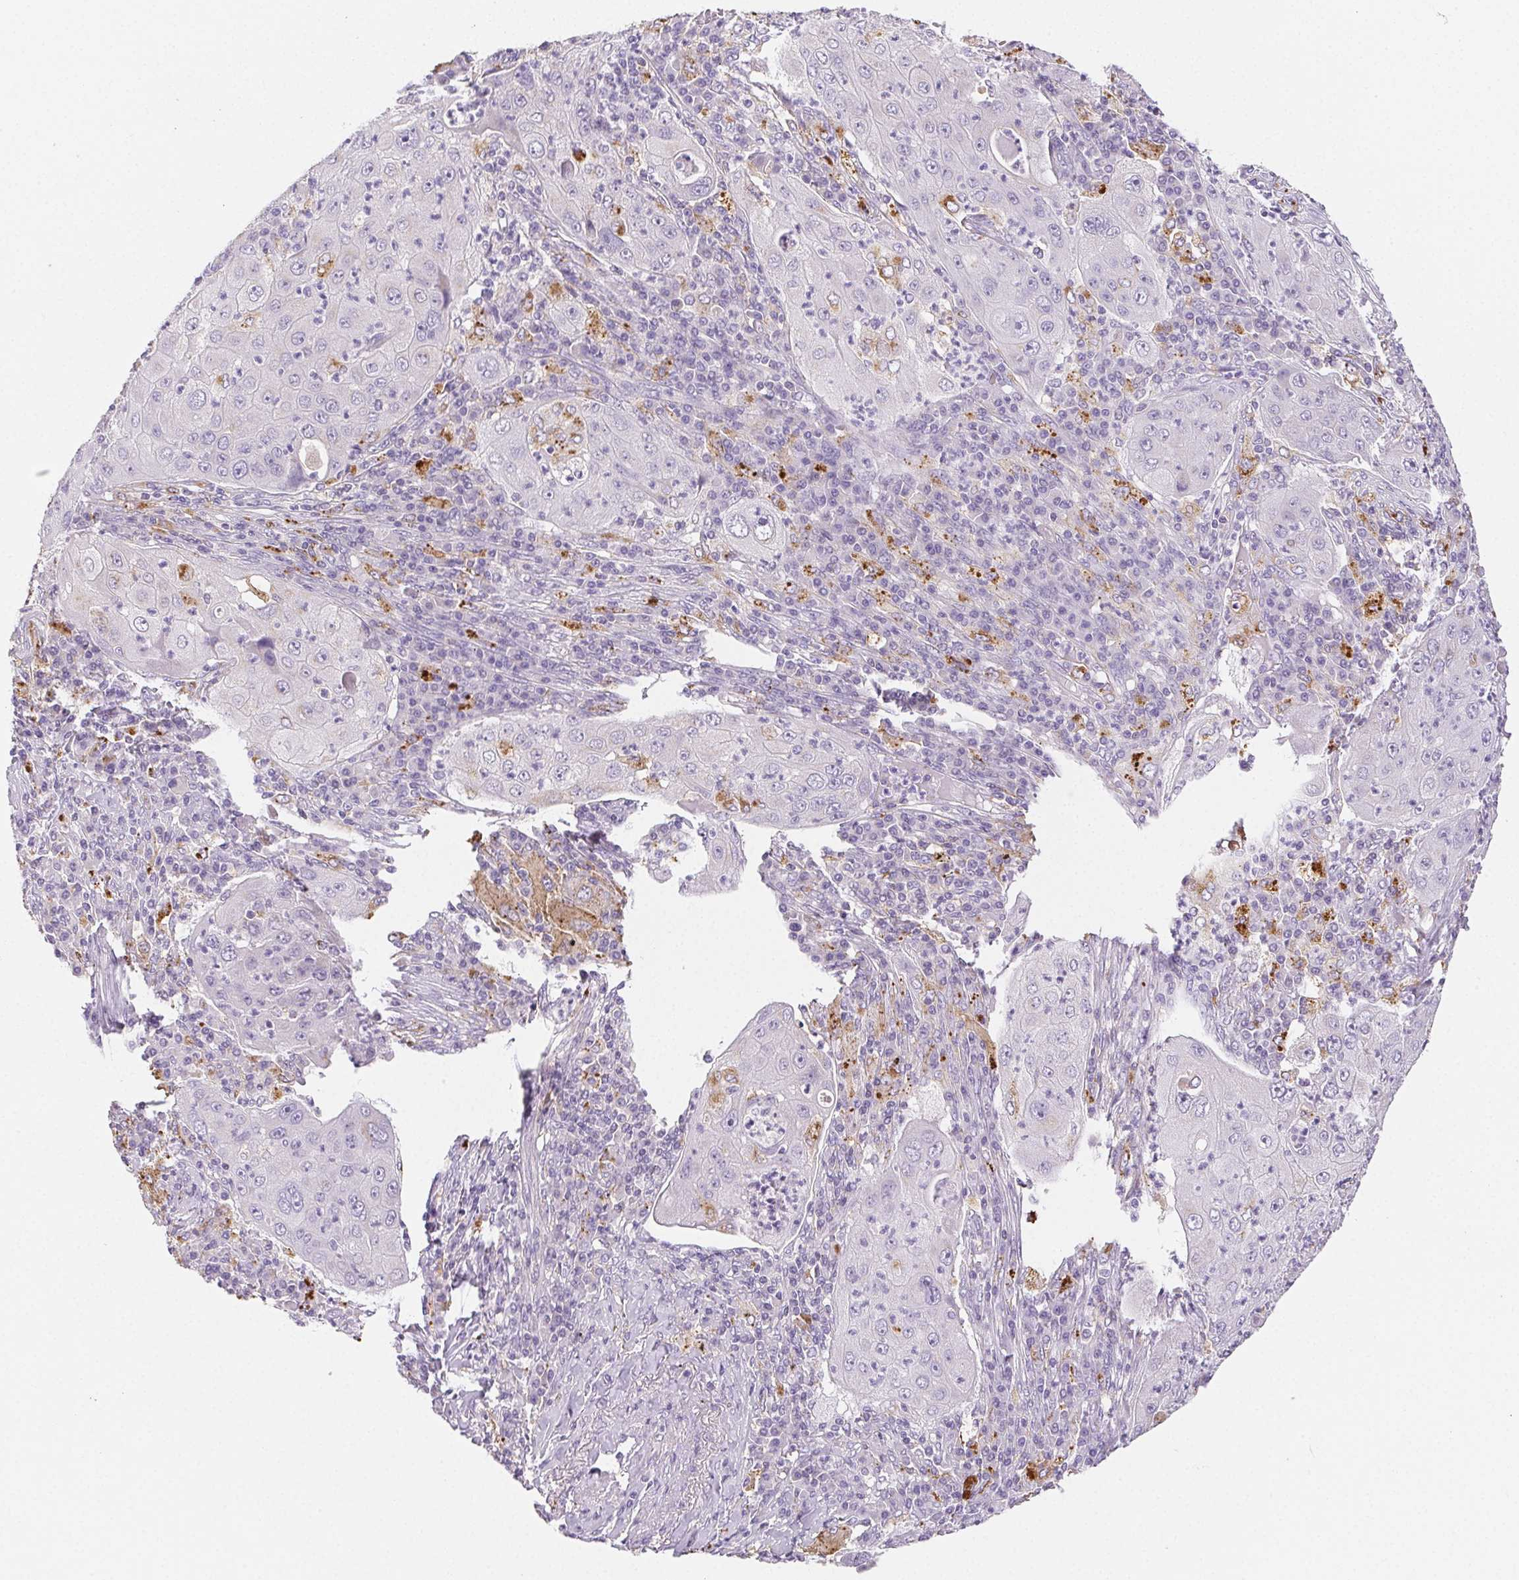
{"staining": {"intensity": "negative", "quantity": "none", "location": "none"}, "tissue": "lung cancer", "cell_type": "Tumor cells", "image_type": "cancer", "snomed": [{"axis": "morphology", "description": "Squamous cell carcinoma, NOS"}, {"axis": "topography", "description": "Lung"}], "caption": "Photomicrograph shows no protein staining in tumor cells of lung cancer (squamous cell carcinoma) tissue.", "gene": "LIPA", "patient": {"sex": "female", "age": 59}}